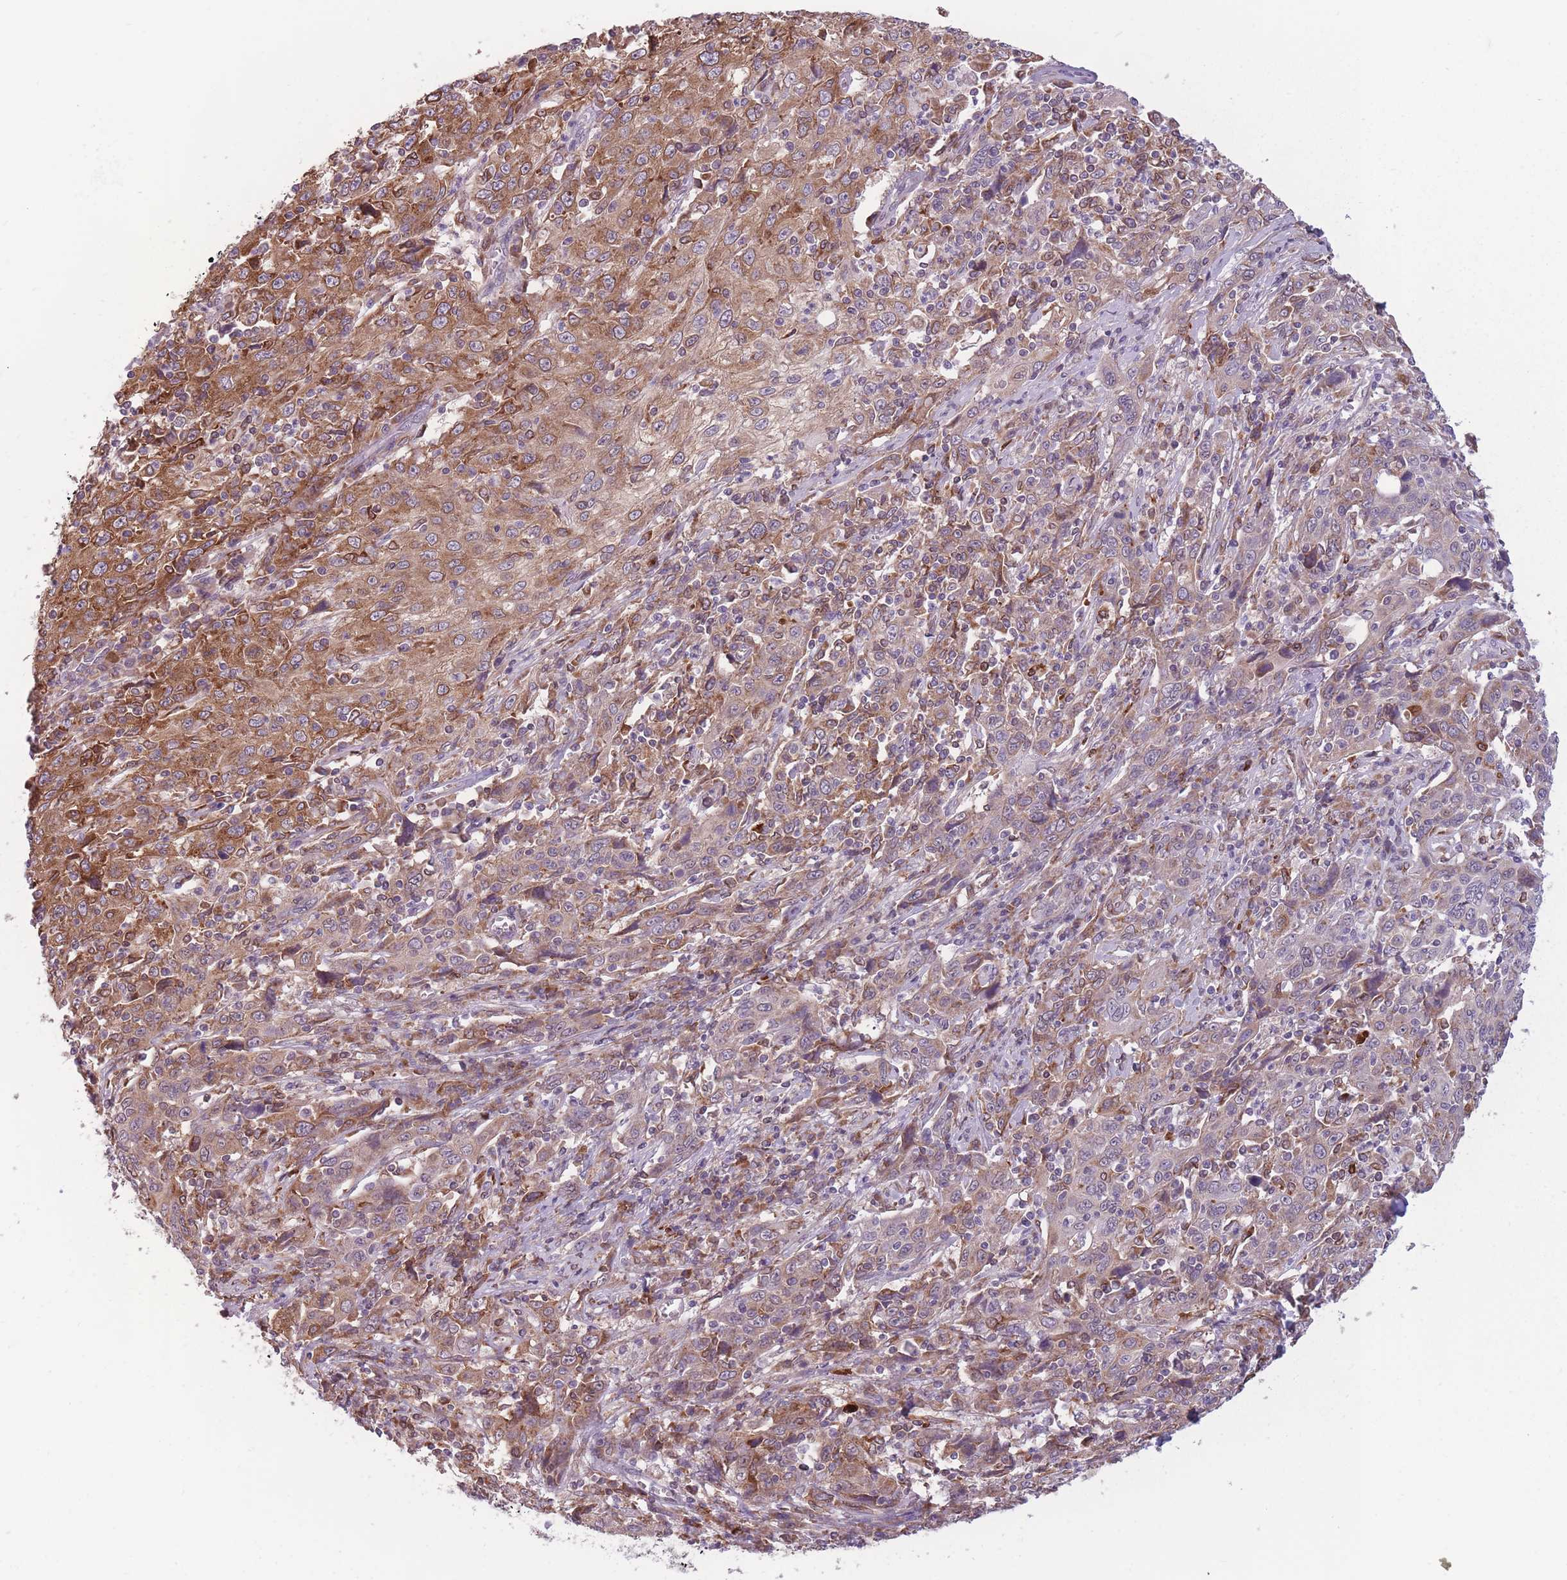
{"staining": {"intensity": "moderate", "quantity": ">75%", "location": "cytoplasmic/membranous"}, "tissue": "cervical cancer", "cell_type": "Tumor cells", "image_type": "cancer", "snomed": [{"axis": "morphology", "description": "Squamous cell carcinoma, NOS"}, {"axis": "topography", "description": "Cervix"}], "caption": "A brown stain labels moderate cytoplasmic/membranous staining of a protein in cervical squamous cell carcinoma tumor cells. Ihc stains the protein in brown and the nuclei are stained blue.", "gene": "TMEM121", "patient": {"sex": "female", "age": 46}}